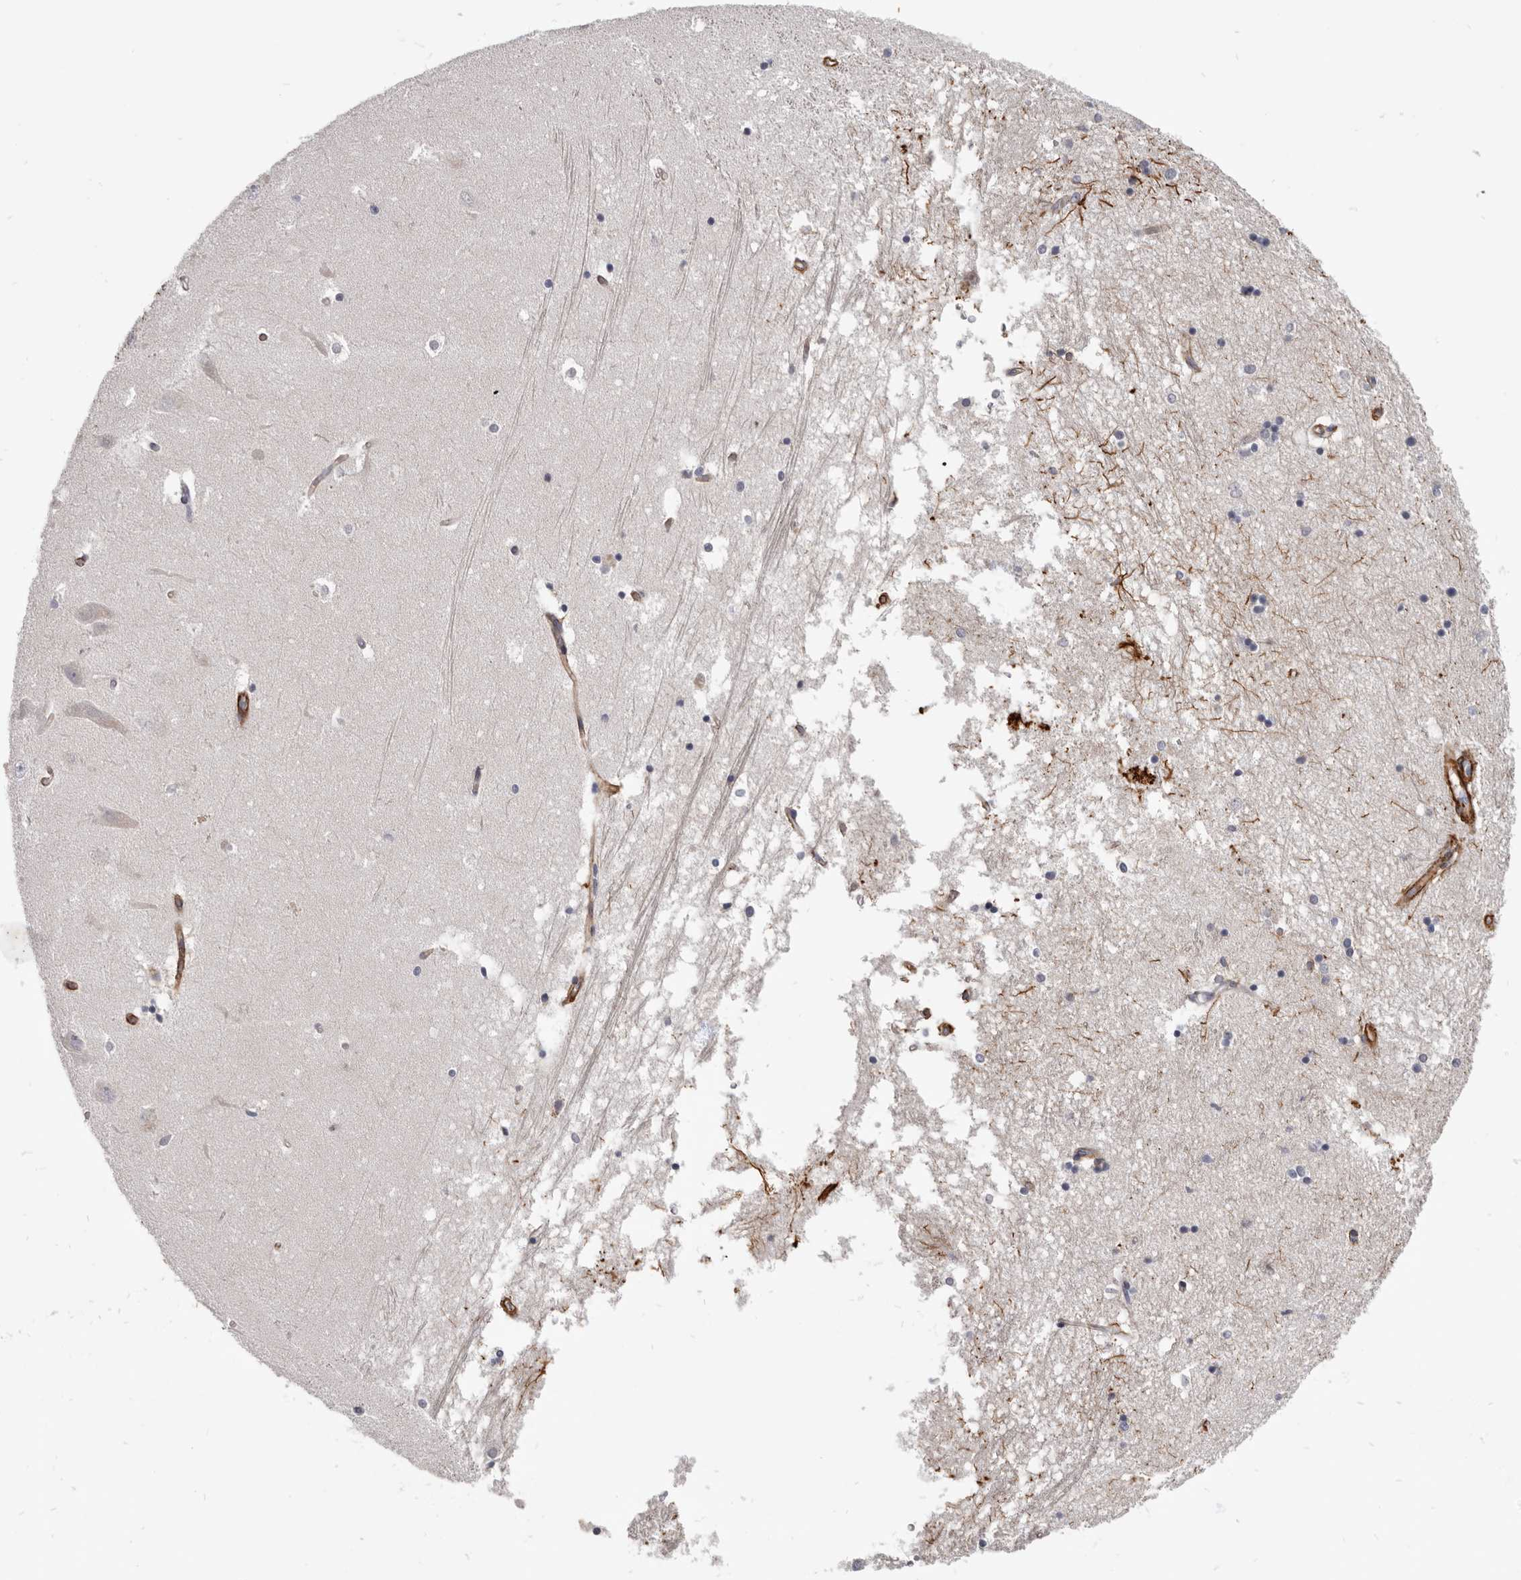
{"staining": {"intensity": "negative", "quantity": "none", "location": "none"}, "tissue": "hippocampus", "cell_type": "Glial cells", "image_type": "normal", "snomed": [{"axis": "morphology", "description": "Normal tissue, NOS"}, {"axis": "topography", "description": "Hippocampus"}], "caption": "Human hippocampus stained for a protein using immunohistochemistry shows no staining in glial cells.", "gene": "CGN", "patient": {"sex": "male", "age": 45}}